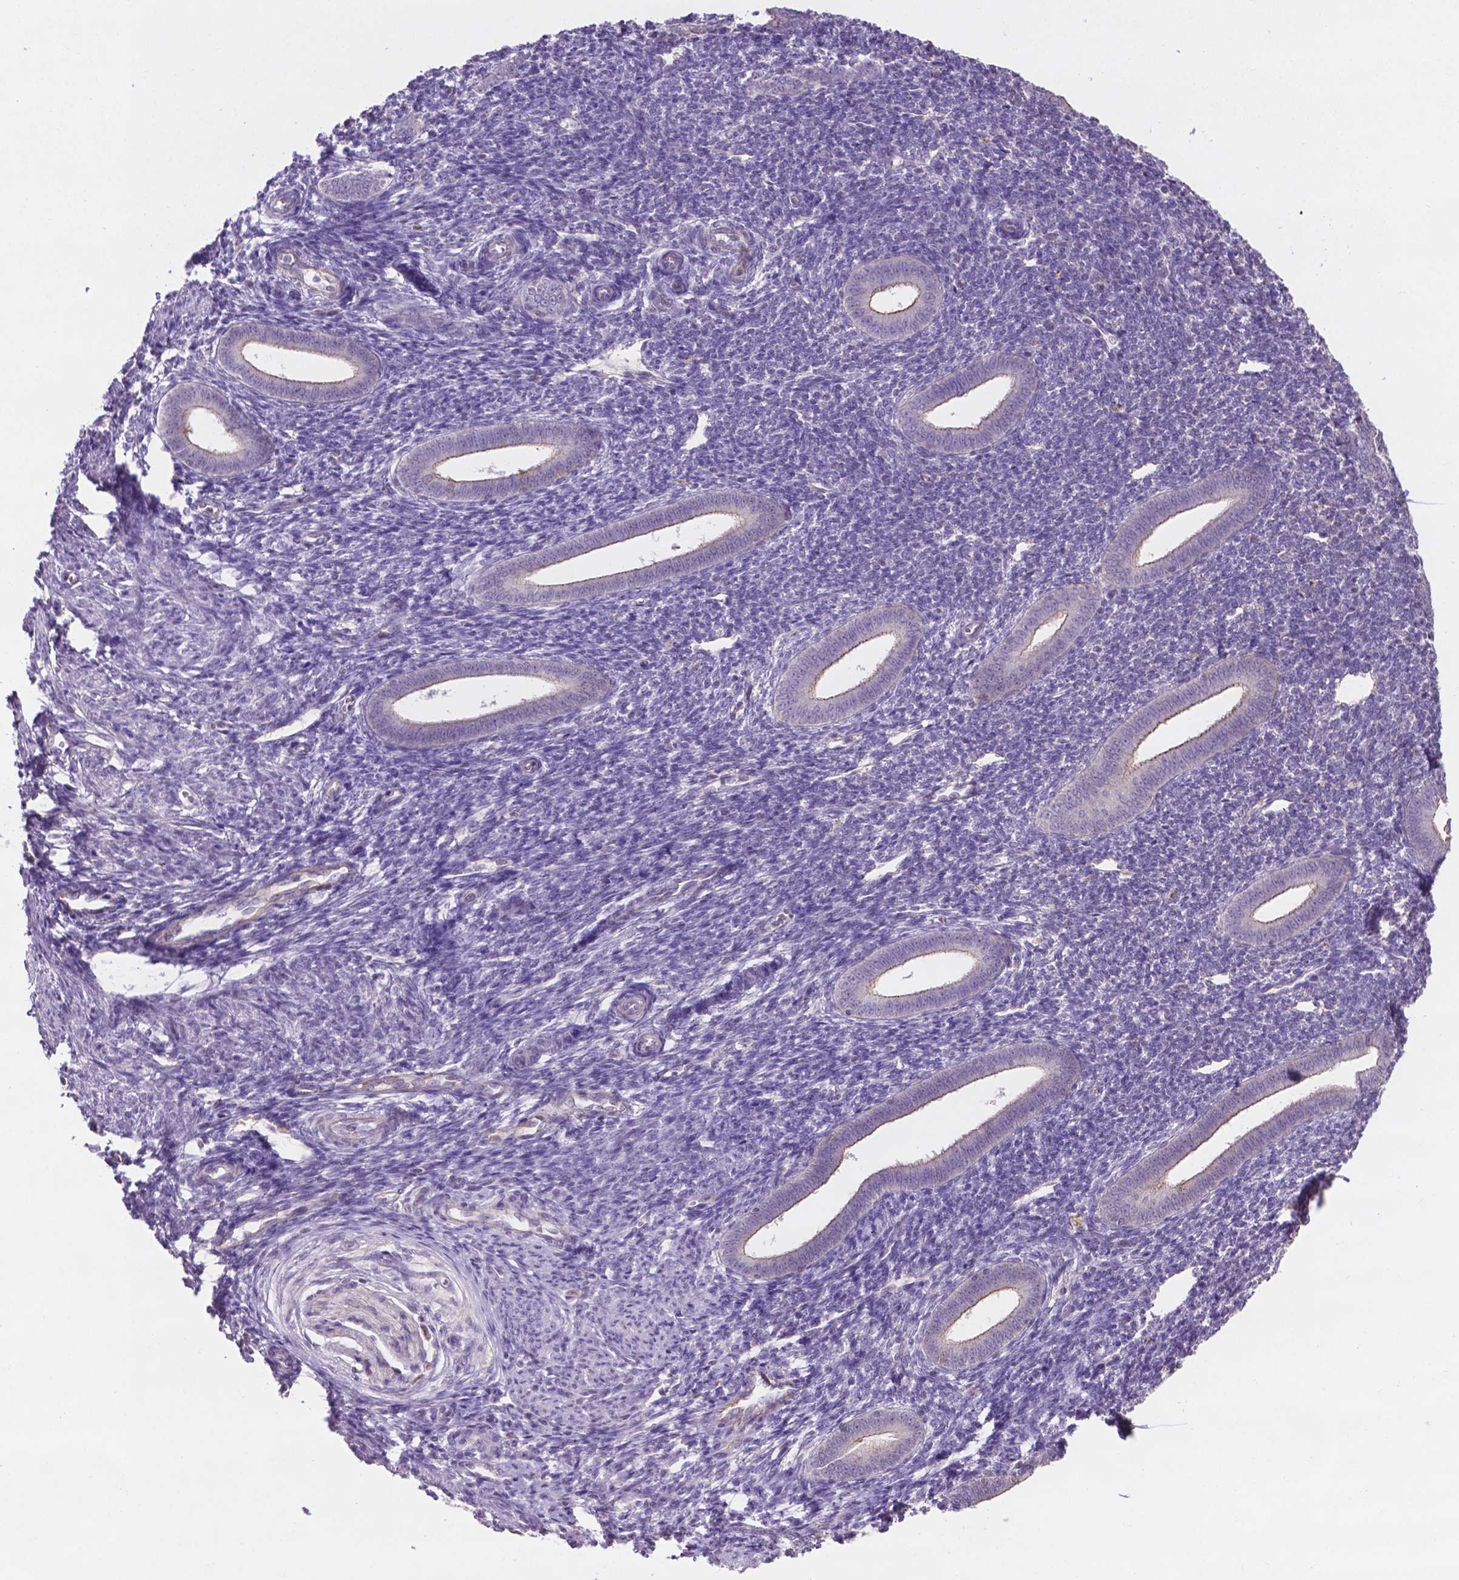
{"staining": {"intensity": "negative", "quantity": "none", "location": "none"}, "tissue": "endometrium", "cell_type": "Cells in endometrial stroma", "image_type": "normal", "snomed": [{"axis": "morphology", "description": "Normal tissue, NOS"}, {"axis": "topography", "description": "Endometrium"}], "caption": "The micrograph reveals no staining of cells in endometrial stroma in benign endometrium.", "gene": "ARL5C", "patient": {"sex": "female", "age": 25}}